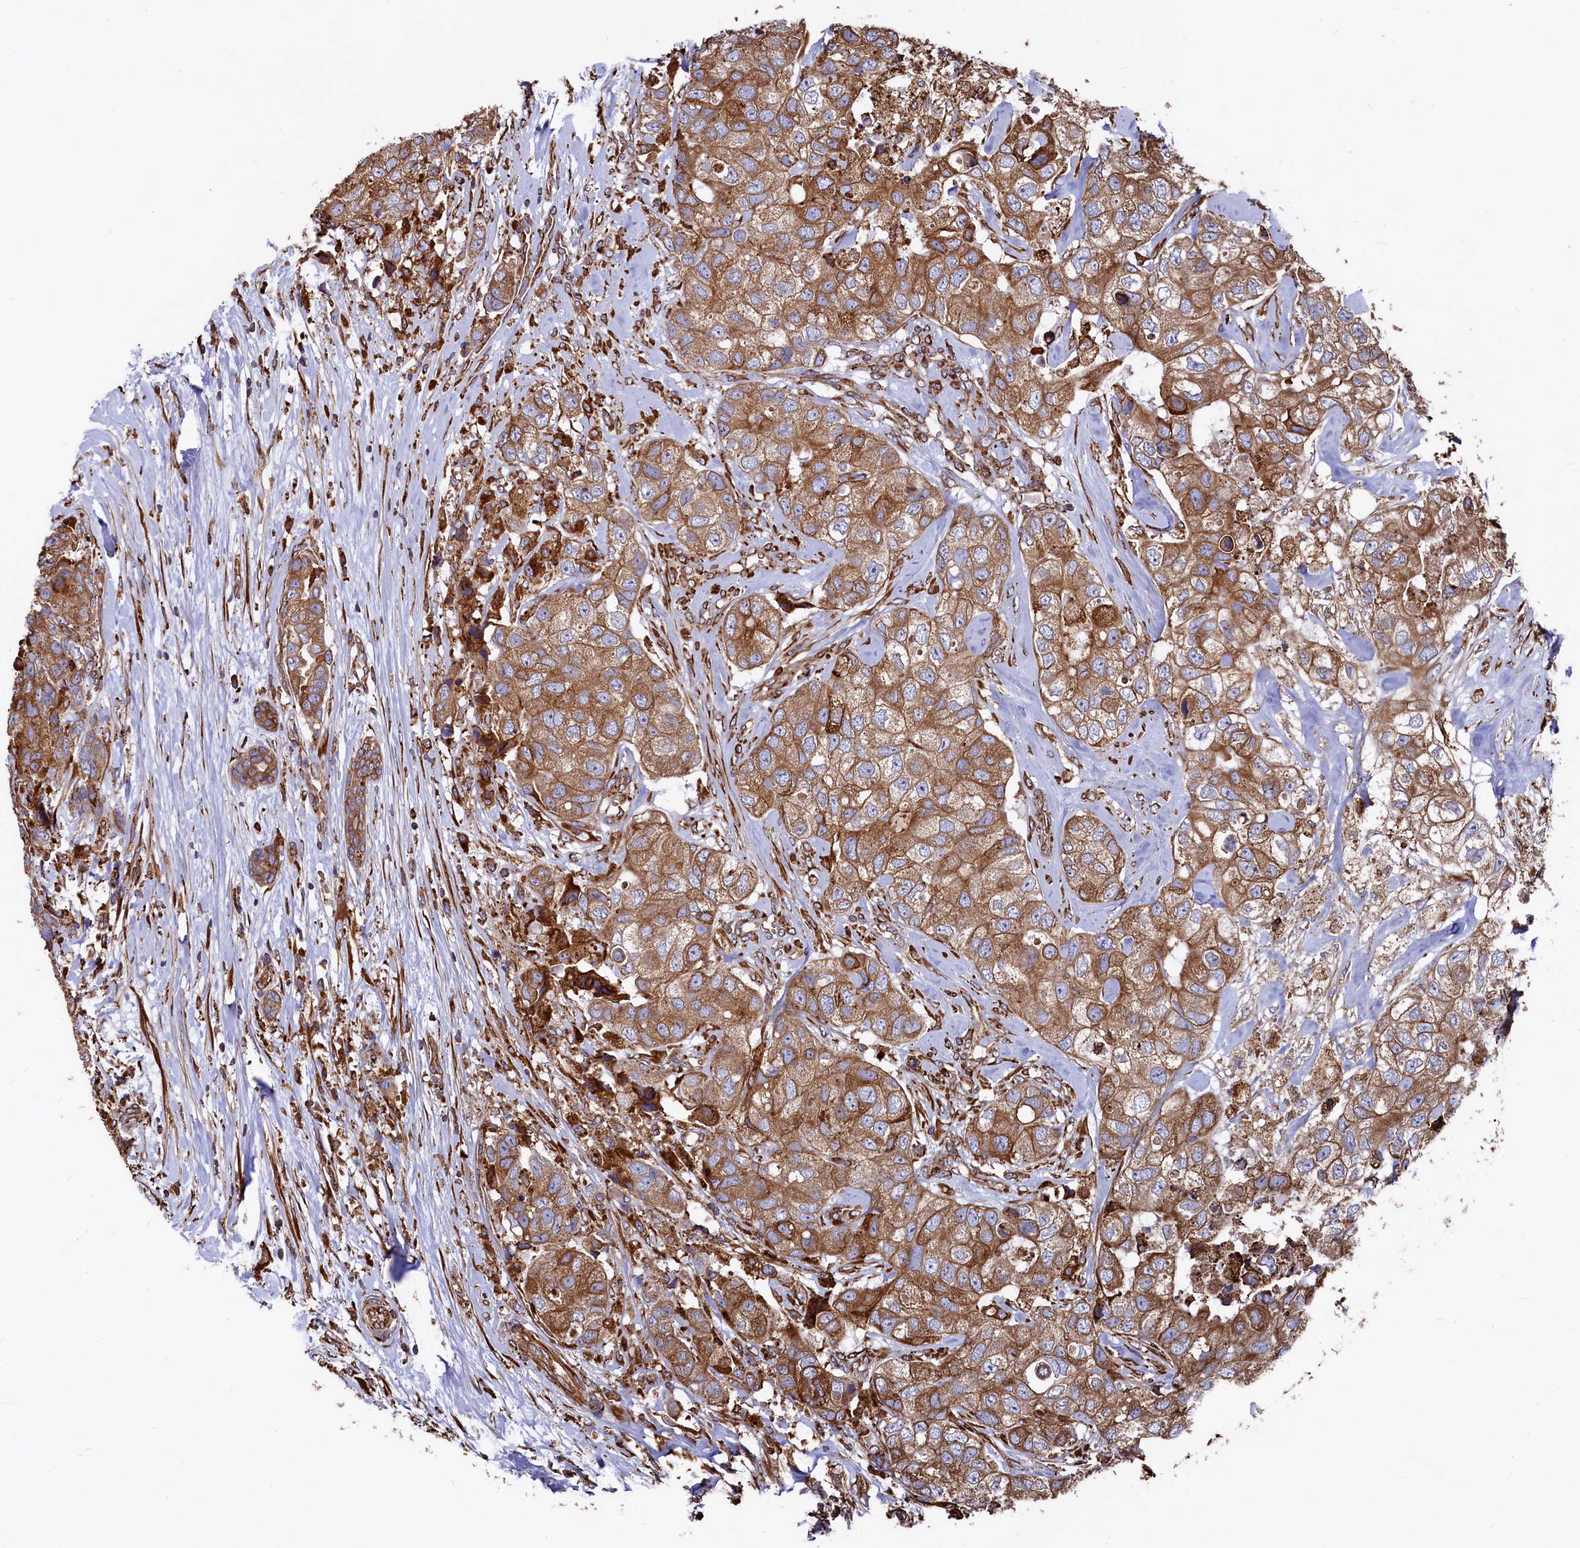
{"staining": {"intensity": "moderate", "quantity": ">75%", "location": "cytoplasmic/membranous"}, "tissue": "breast cancer", "cell_type": "Tumor cells", "image_type": "cancer", "snomed": [{"axis": "morphology", "description": "Duct carcinoma"}, {"axis": "topography", "description": "Breast"}], "caption": "Breast infiltrating ductal carcinoma stained with DAB IHC demonstrates medium levels of moderate cytoplasmic/membranous positivity in approximately >75% of tumor cells.", "gene": "NEURL1B", "patient": {"sex": "female", "age": 62}}